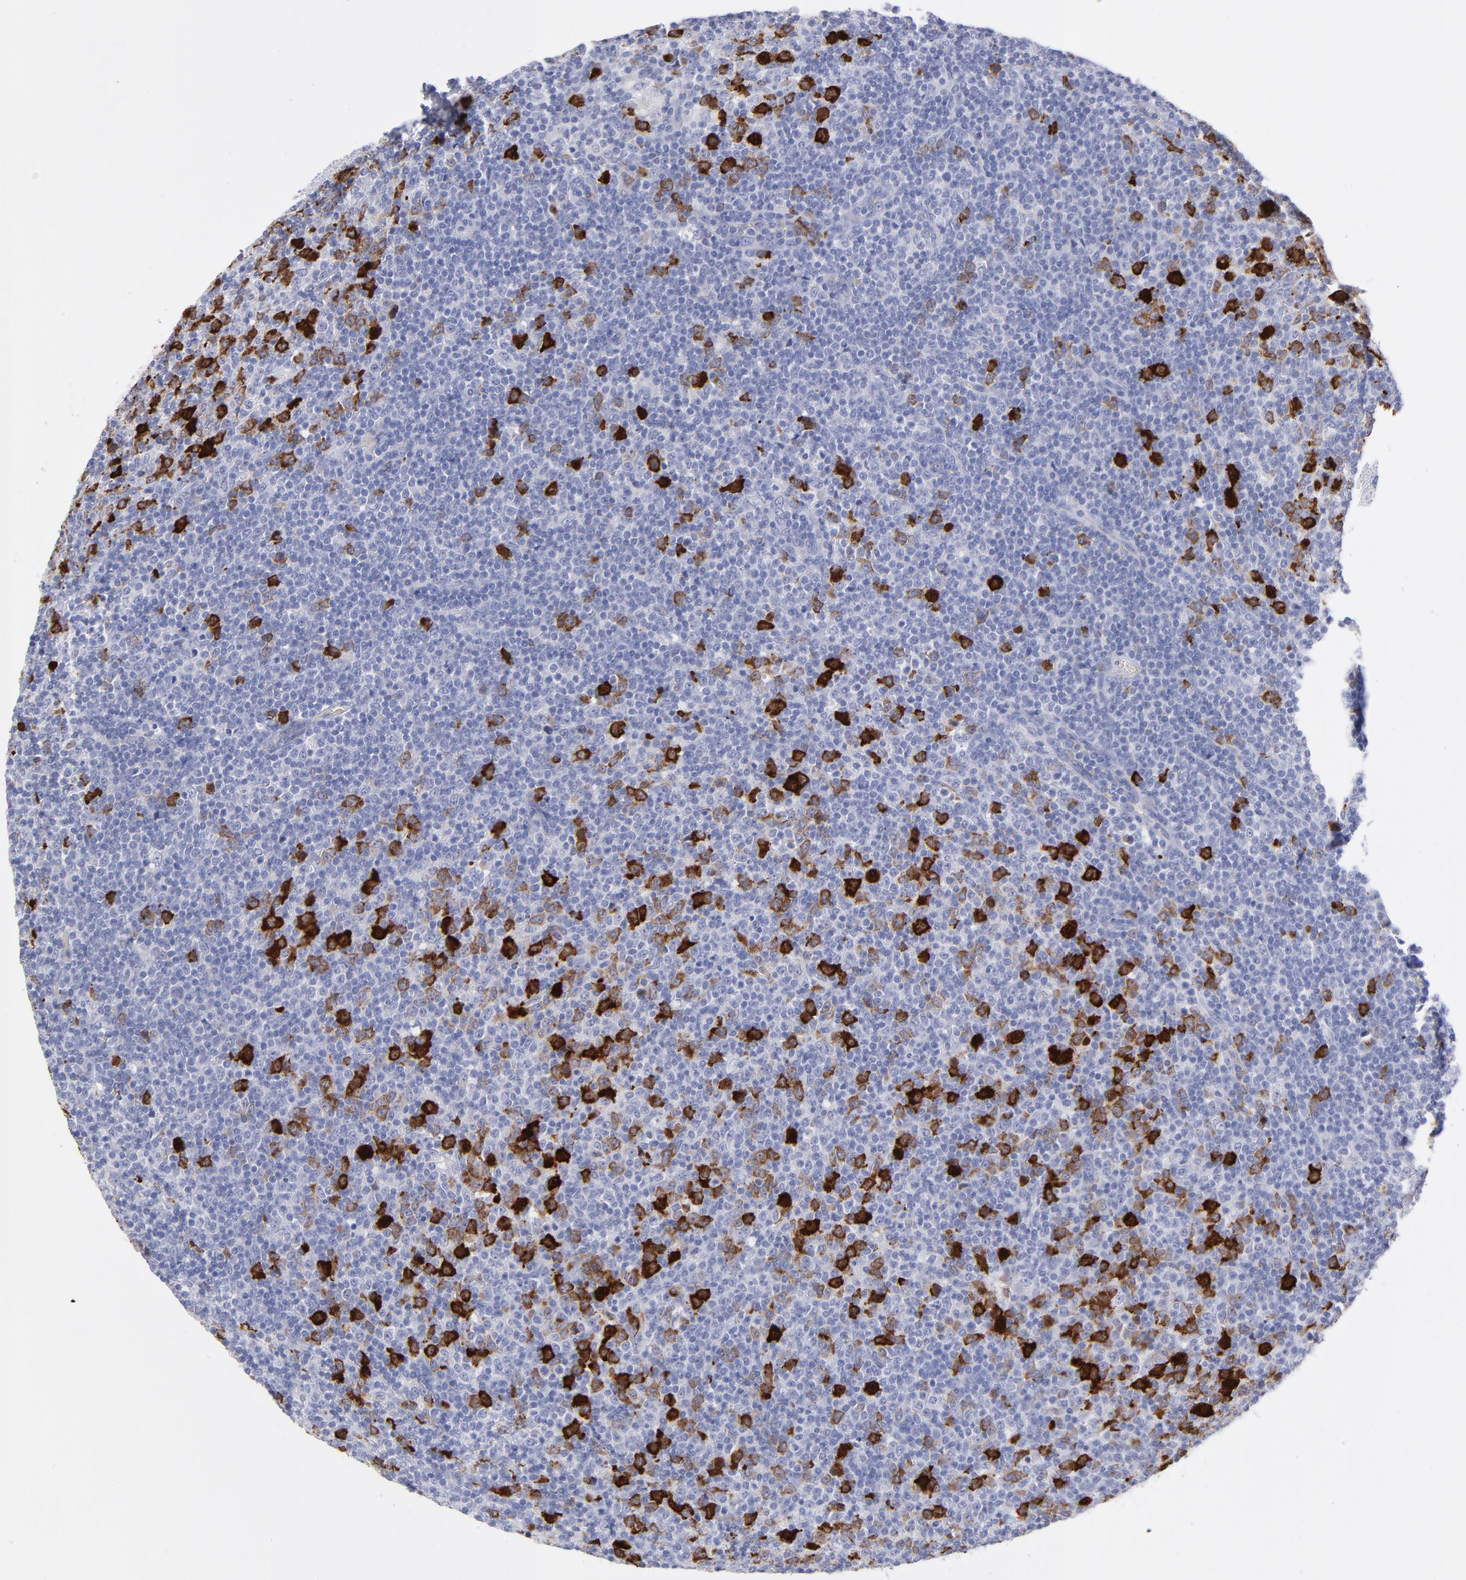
{"staining": {"intensity": "strong", "quantity": "25%-75%", "location": "cytoplasmic/membranous"}, "tissue": "lymphoma", "cell_type": "Tumor cells", "image_type": "cancer", "snomed": [{"axis": "morphology", "description": "Malignant lymphoma, non-Hodgkin's type, Low grade"}, {"axis": "topography", "description": "Lymph node"}], "caption": "Immunohistochemistry of human lymphoma displays high levels of strong cytoplasmic/membranous expression in approximately 25%-75% of tumor cells.", "gene": "CCNB1", "patient": {"sex": "male", "age": 70}}